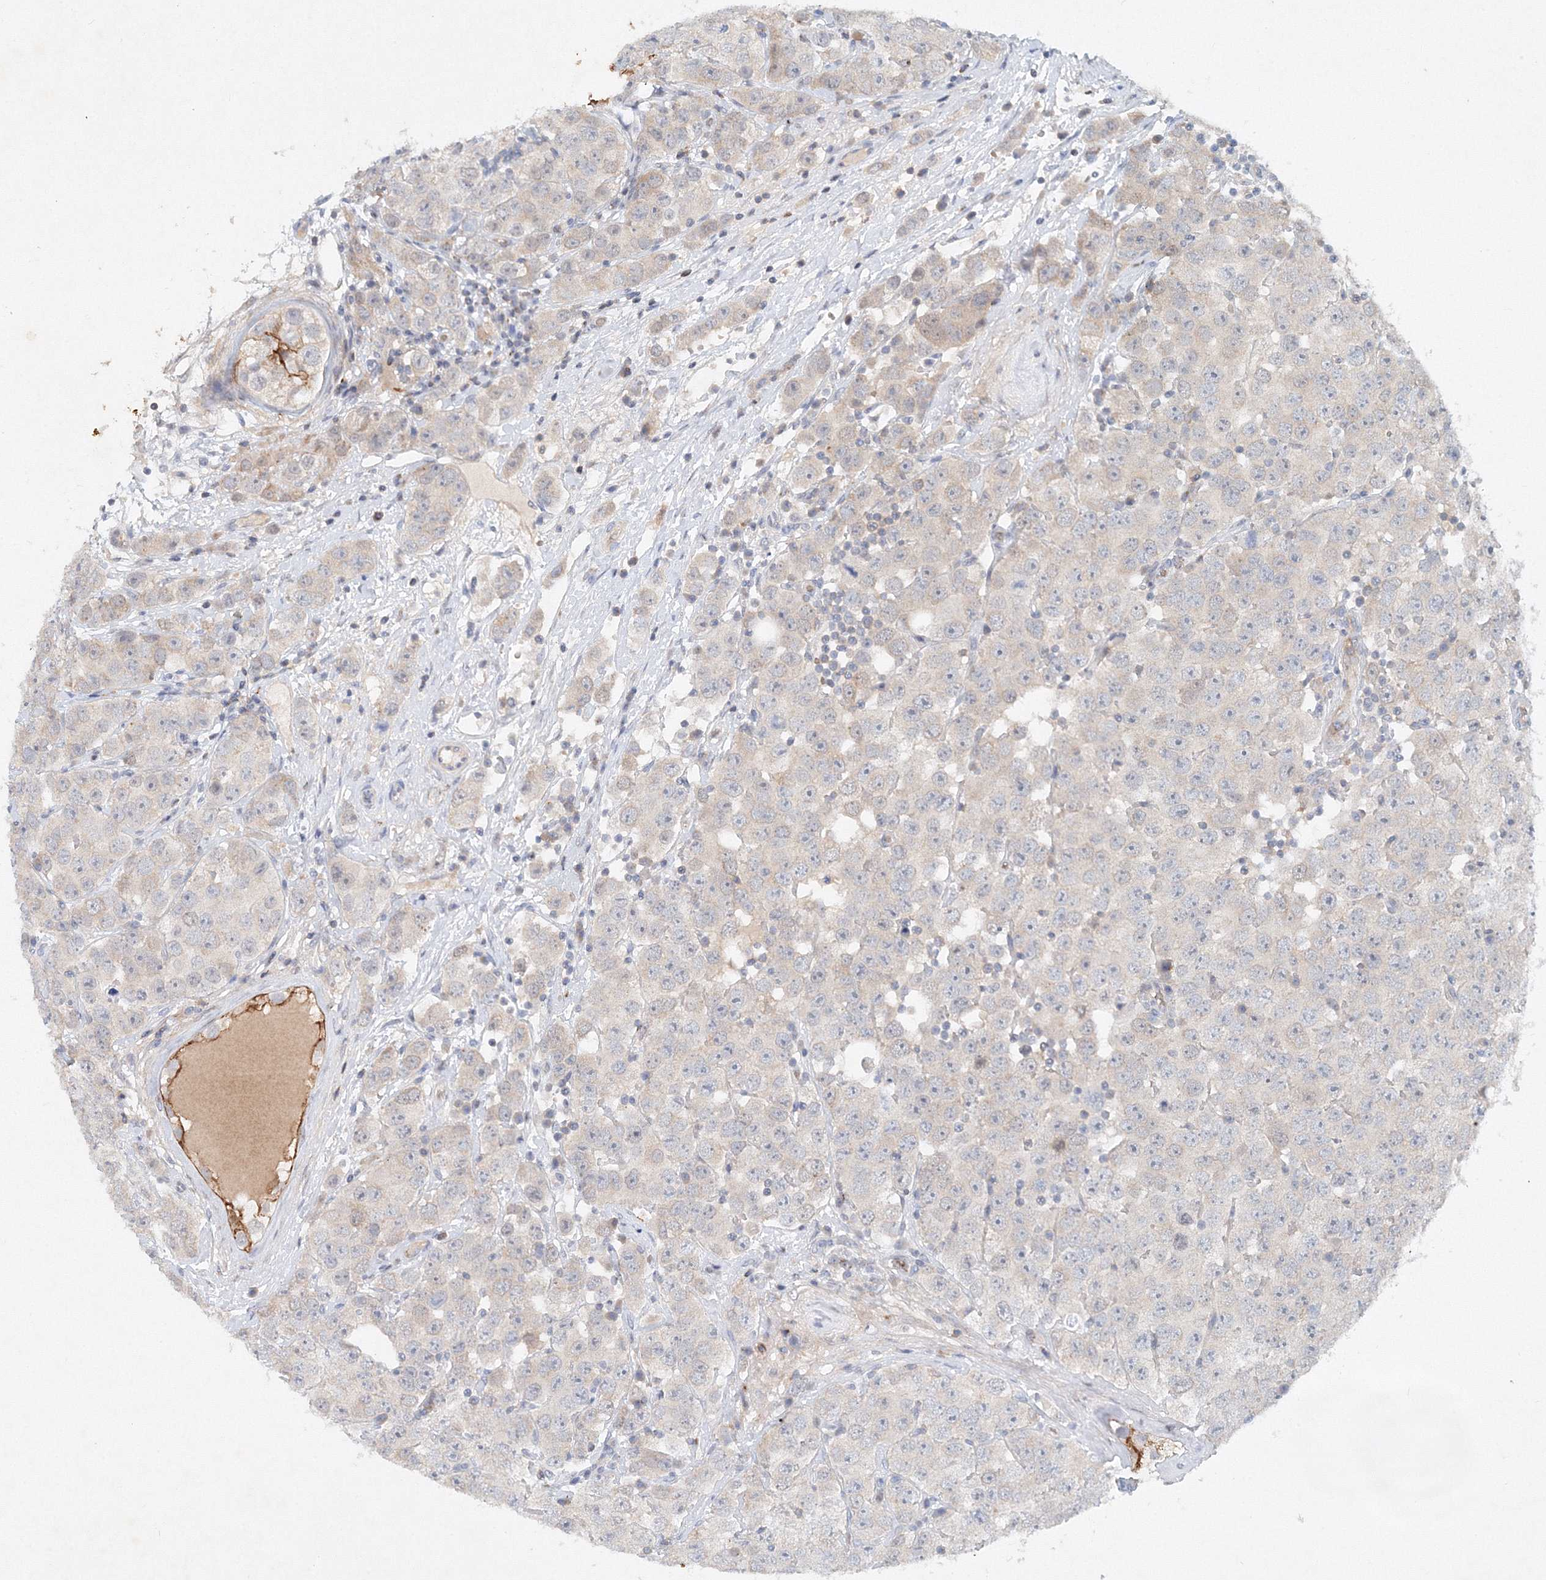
{"staining": {"intensity": "negative", "quantity": "none", "location": "none"}, "tissue": "testis cancer", "cell_type": "Tumor cells", "image_type": "cancer", "snomed": [{"axis": "morphology", "description": "Seminoma, NOS"}, {"axis": "topography", "description": "Testis"}], "caption": "Micrograph shows no protein positivity in tumor cells of testis cancer (seminoma) tissue.", "gene": "SH3BP5", "patient": {"sex": "male", "age": 28}}